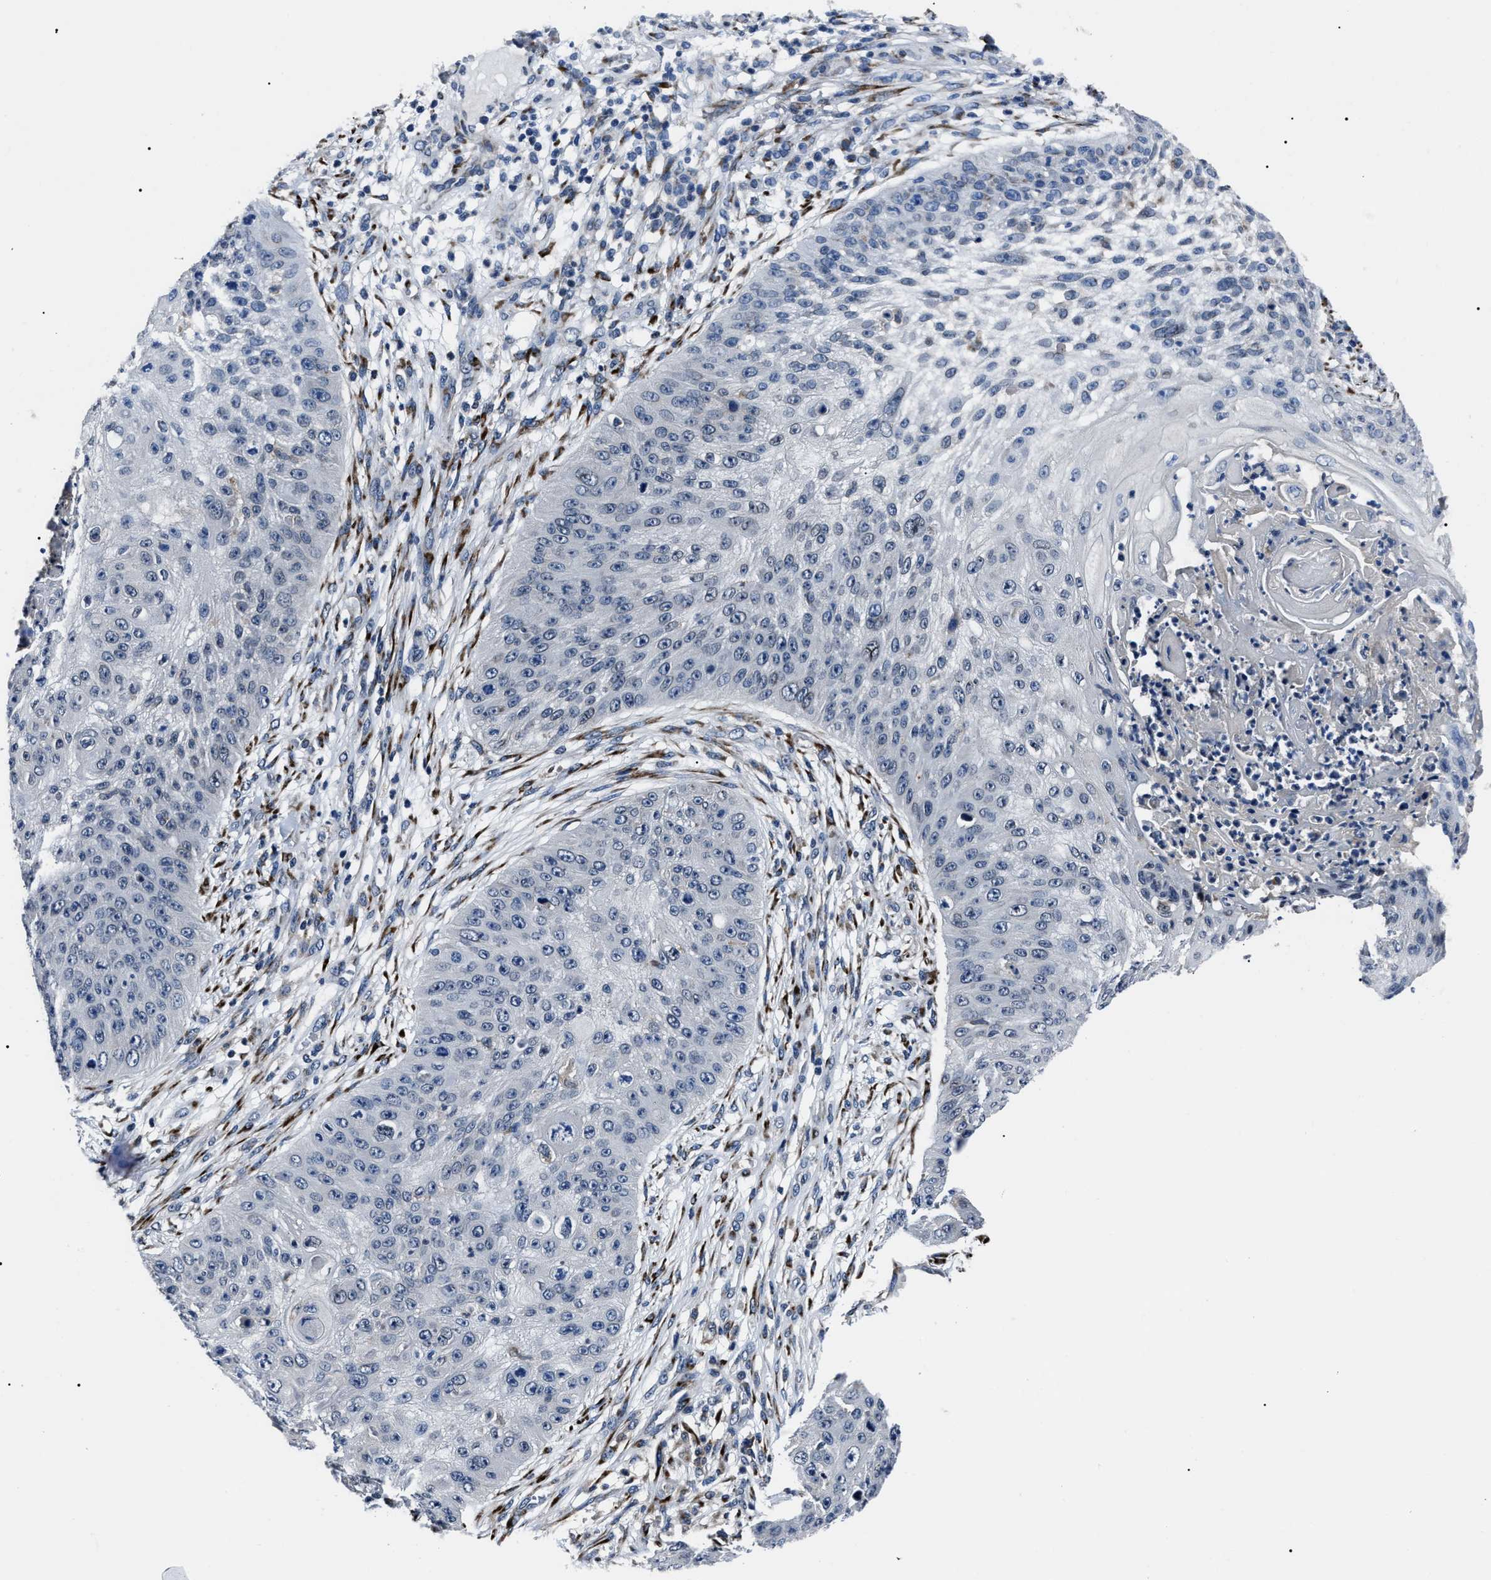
{"staining": {"intensity": "negative", "quantity": "none", "location": "none"}, "tissue": "skin cancer", "cell_type": "Tumor cells", "image_type": "cancer", "snomed": [{"axis": "morphology", "description": "Squamous cell carcinoma, NOS"}, {"axis": "topography", "description": "Skin"}], "caption": "Immunohistochemistry of skin cancer (squamous cell carcinoma) shows no staining in tumor cells.", "gene": "LRRC14", "patient": {"sex": "female", "age": 80}}